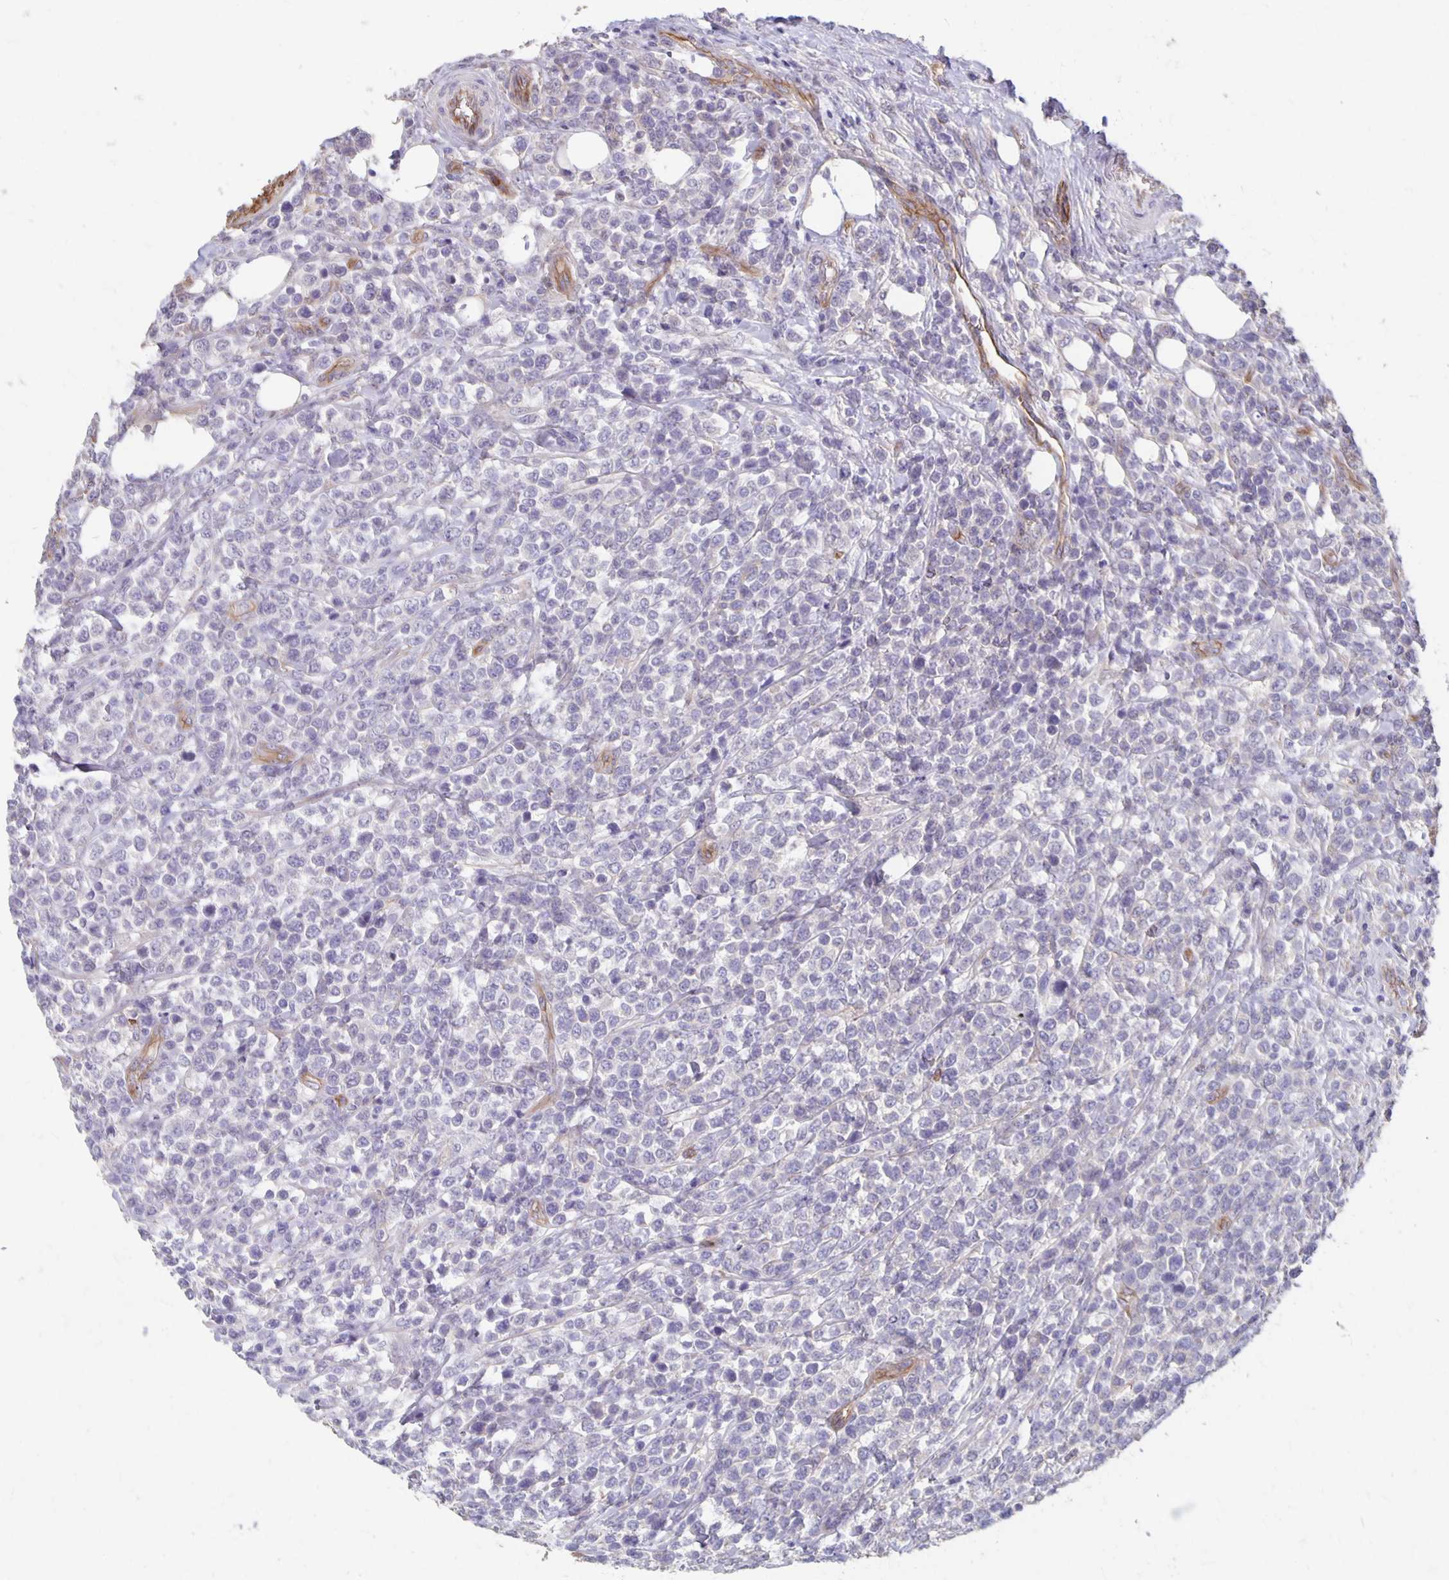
{"staining": {"intensity": "negative", "quantity": "none", "location": "none"}, "tissue": "lymphoma", "cell_type": "Tumor cells", "image_type": "cancer", "snomed": [{"axis": "morphology", "description": "Malignant lymphoma, non-Hodgkin's type, High grade"}, {"axis": "topography", "description": "Soft tissue"}], "caption": "High-grade malignant lymphoma, non-Hodgkin's type was stained to show a protein in brown. There is no significant expression in tumor cells.", "gene": "PPP1R3E", "patient": {"sex": "female", "age": 56}}